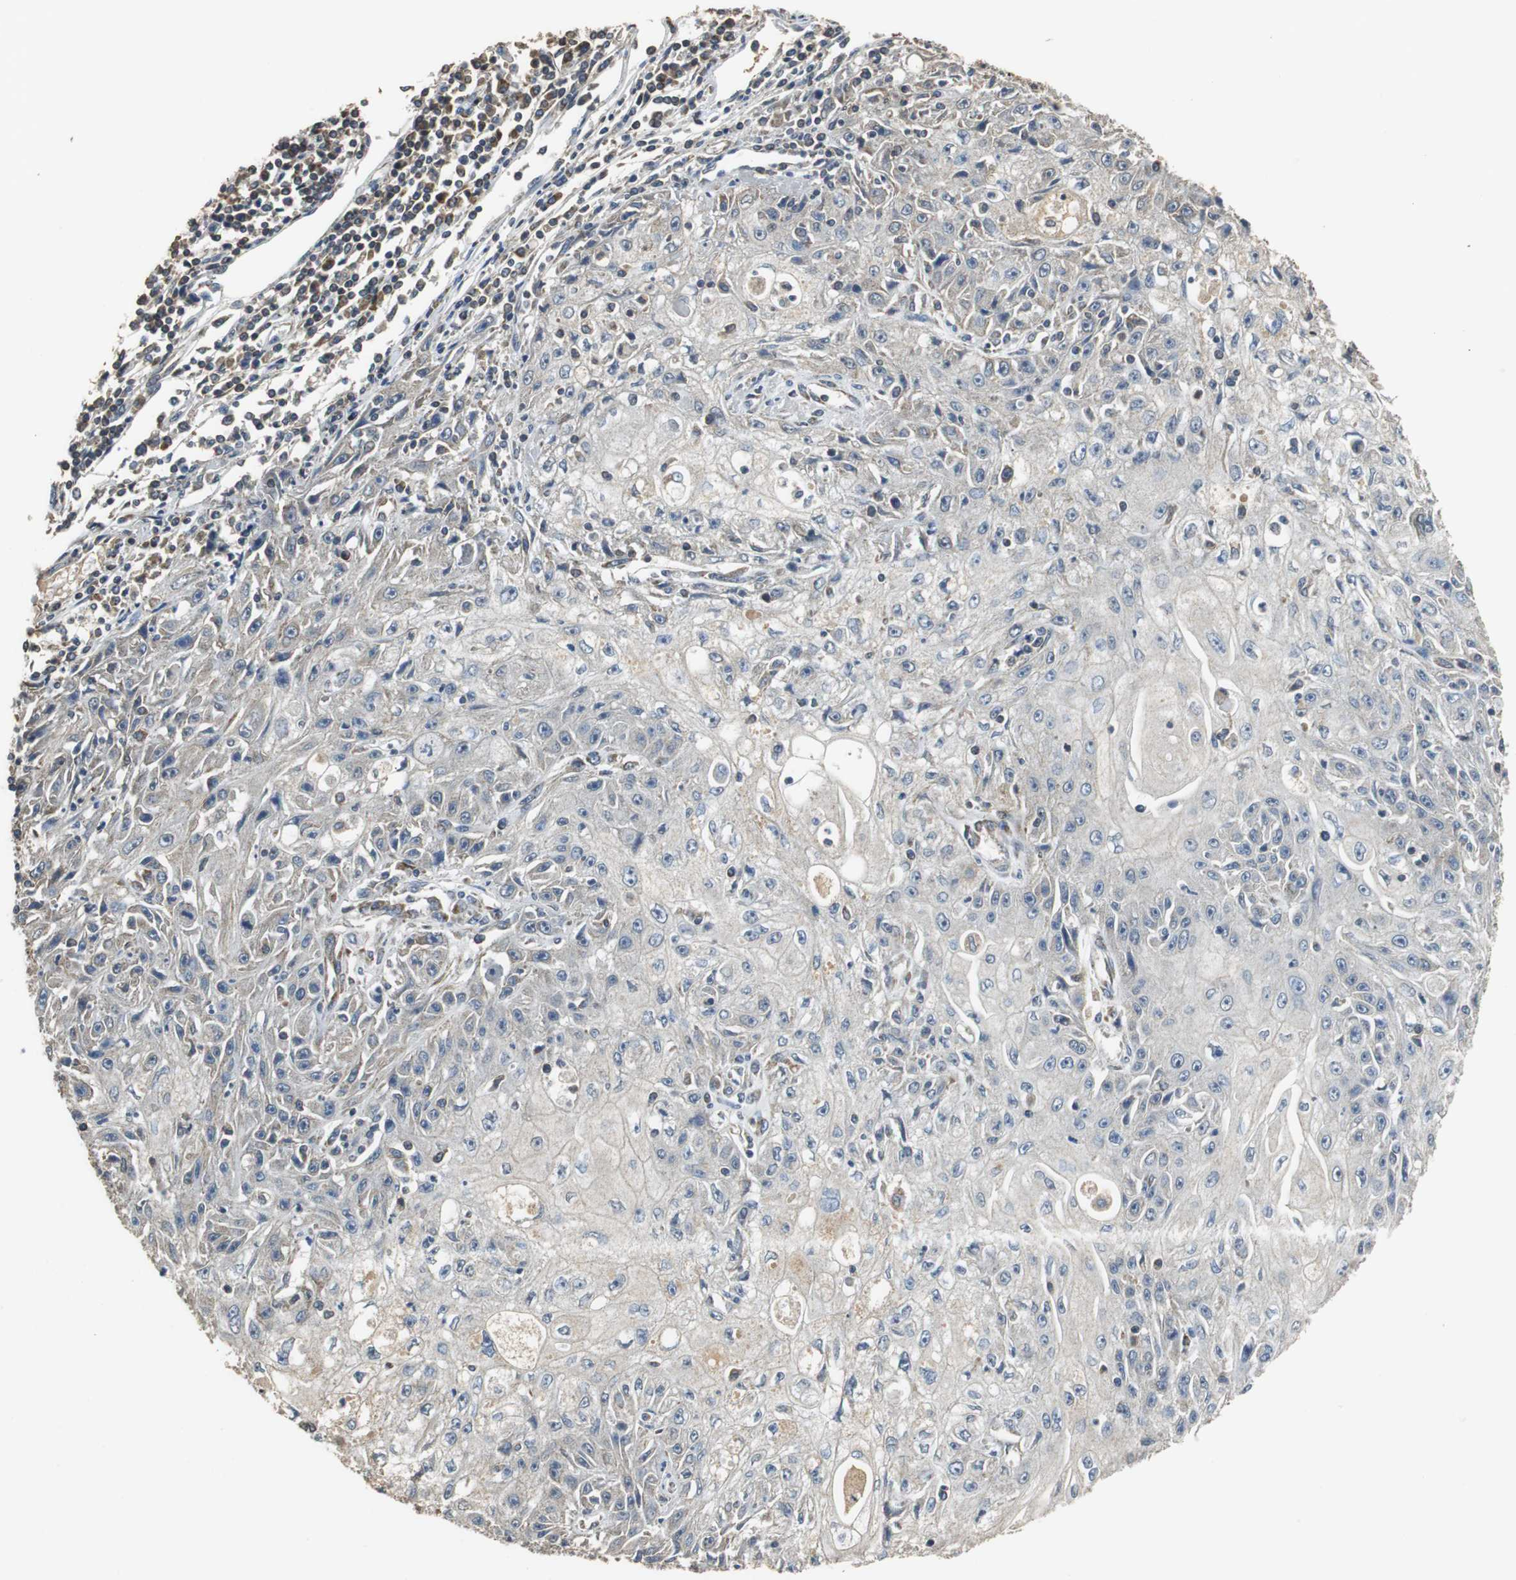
{"staining": {"intensity": "negative", "quantity": "none", "location": "none"}, "tissue": "skin cancer", "cell_type": "Tumor cells", "image_type": "cancer", "snomed": [{"axis": "morphology", "description": "Squamous cell carcinoma, NOS"}, {"axis": "topography", "description": "Skin"}], "caption": "DAB (3,3'-diaminobenzidine) immunohistochemical staining of human skin cancer (squamous cell carcinoma) demonstrates no significant positivity in tumor cells. The staining was performed using DAB to visualize the protein expression in brown, while the nuclei were stained in blue with hematoxylin (Magnification: 20x).", "gene": "NNT", "patient": {"sex": "male", "age": 75}}